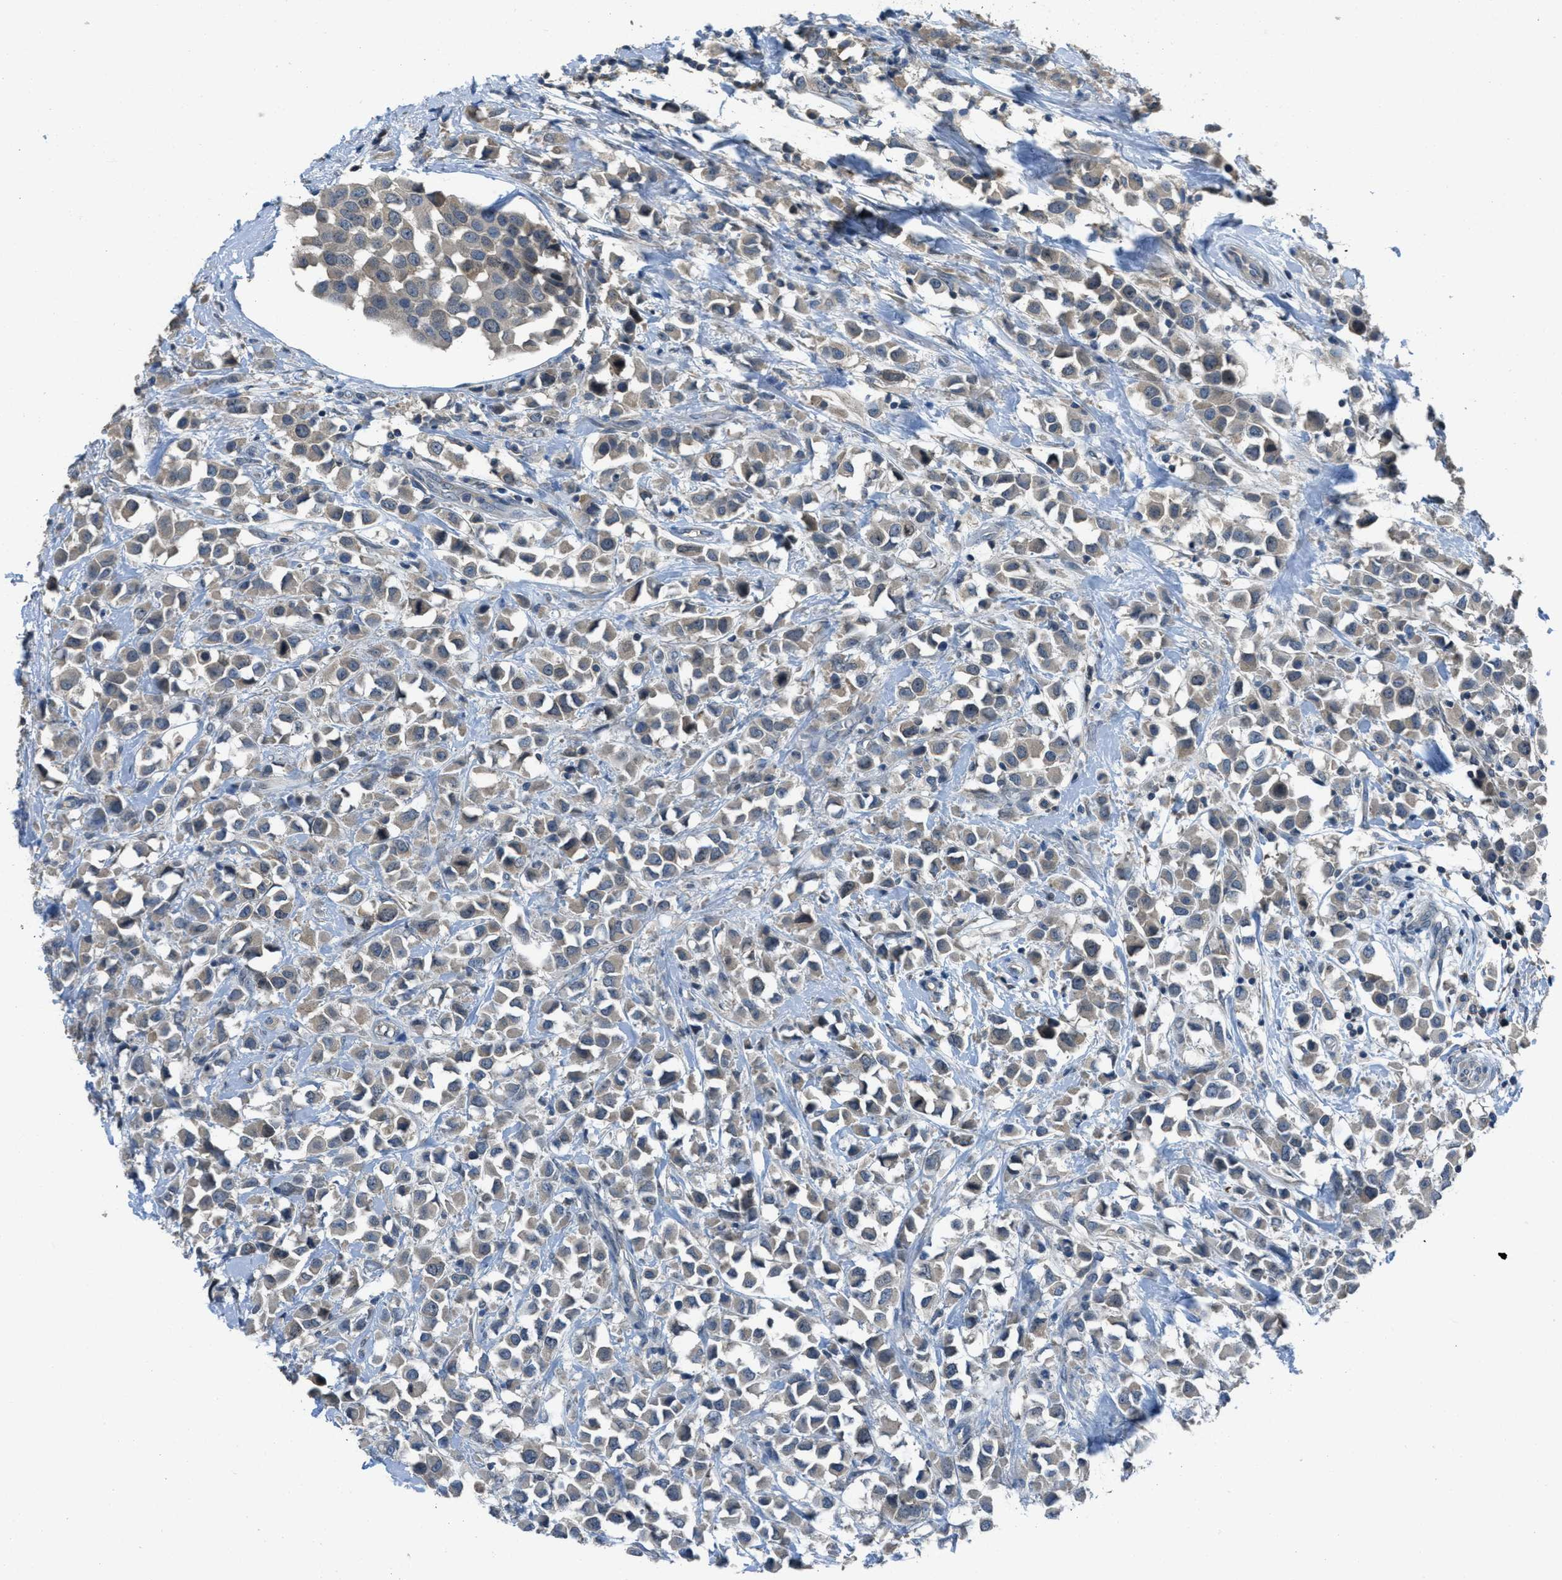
{"staining": {"intensity": "weak", "quantity": "<25%", "location": "cytoplasmic/membranous"}, "tissue": "breast cancer", "cell_type": "Tumor cells", "image_type": "cancer", "snomed": [{"axis": "morphology", "description": "Duct carcinoma"}, {"axis": "topography", "description": "Breast"}], "caption": "Protein analysis of invasive ductal carcinoma (breast) displays no significant staining in tumor cells.", "gene": "MIS18A", "patient": {"sex": "female", "age": 61}}